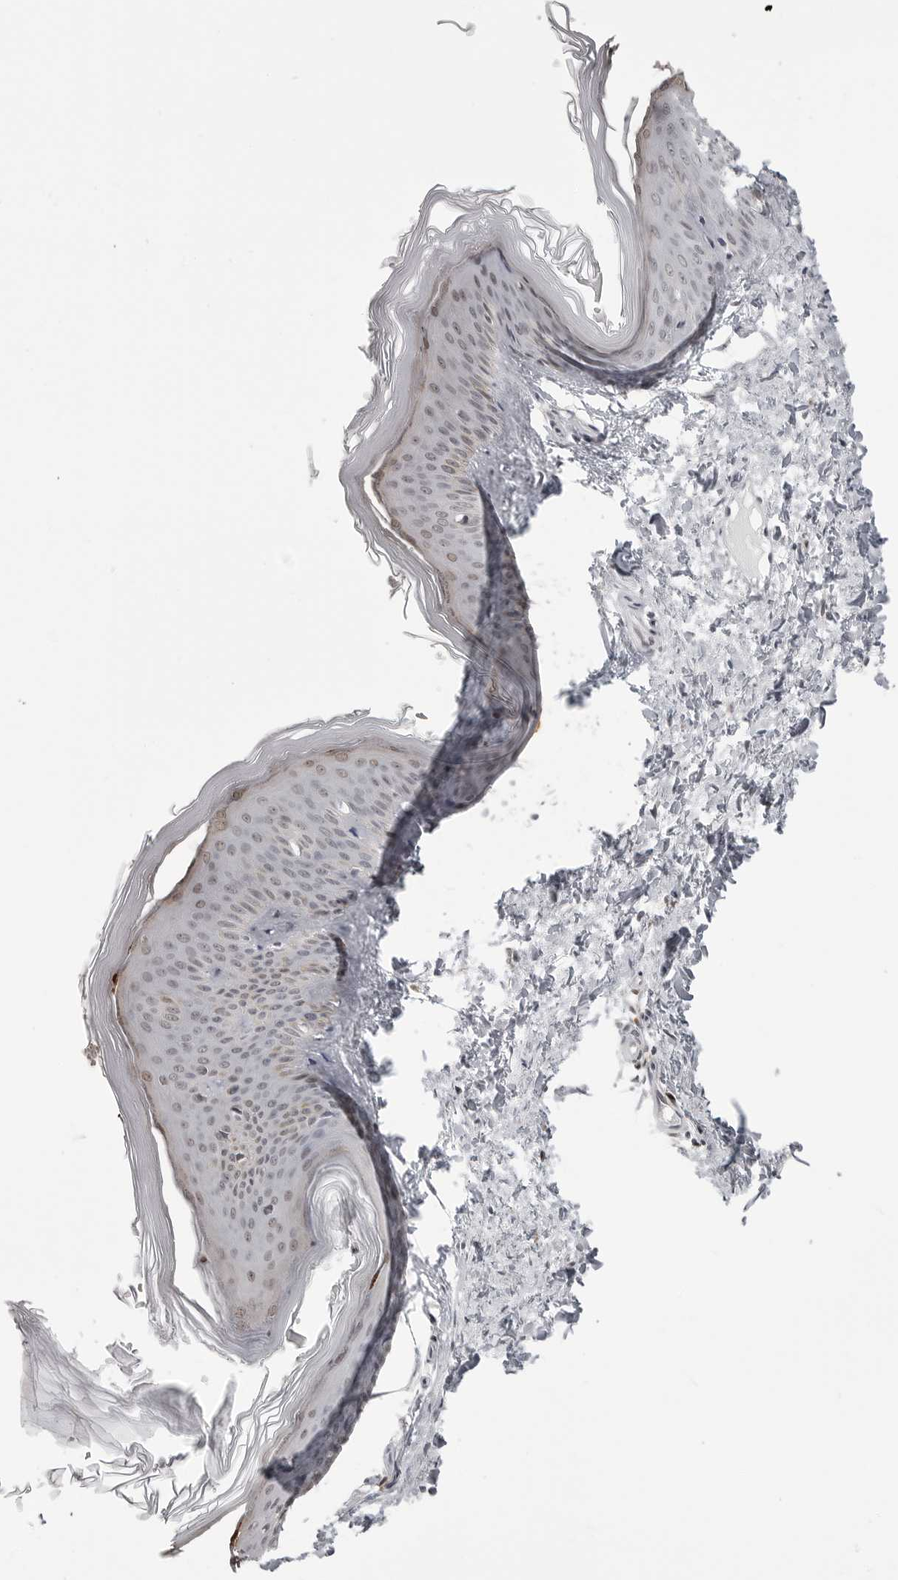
{"staining": {"intensity": "weak", "quantity": "25%-75%", "location": "nuclear"}, "tissue": "skin", "cell_type": "Fibroblasts", "image_type": "normal", "snomed": [{"axis": "morphology", "description": "Normal tissue, NOS"}, {"axis": "topography", "description": "Skin"}], "caption": "A low amount of weak nuclear positivity is seen in approximately 25%-75% of fibroblasts in normal skin. The protein is stained brown, and the nuclei are stained in blue (DAB (3,3'-diaminobenzidine) IHC with brightfield microscopy, high magnification).", "gene": "WRAP53", "patient": {"sex": "female", "age": 27}}